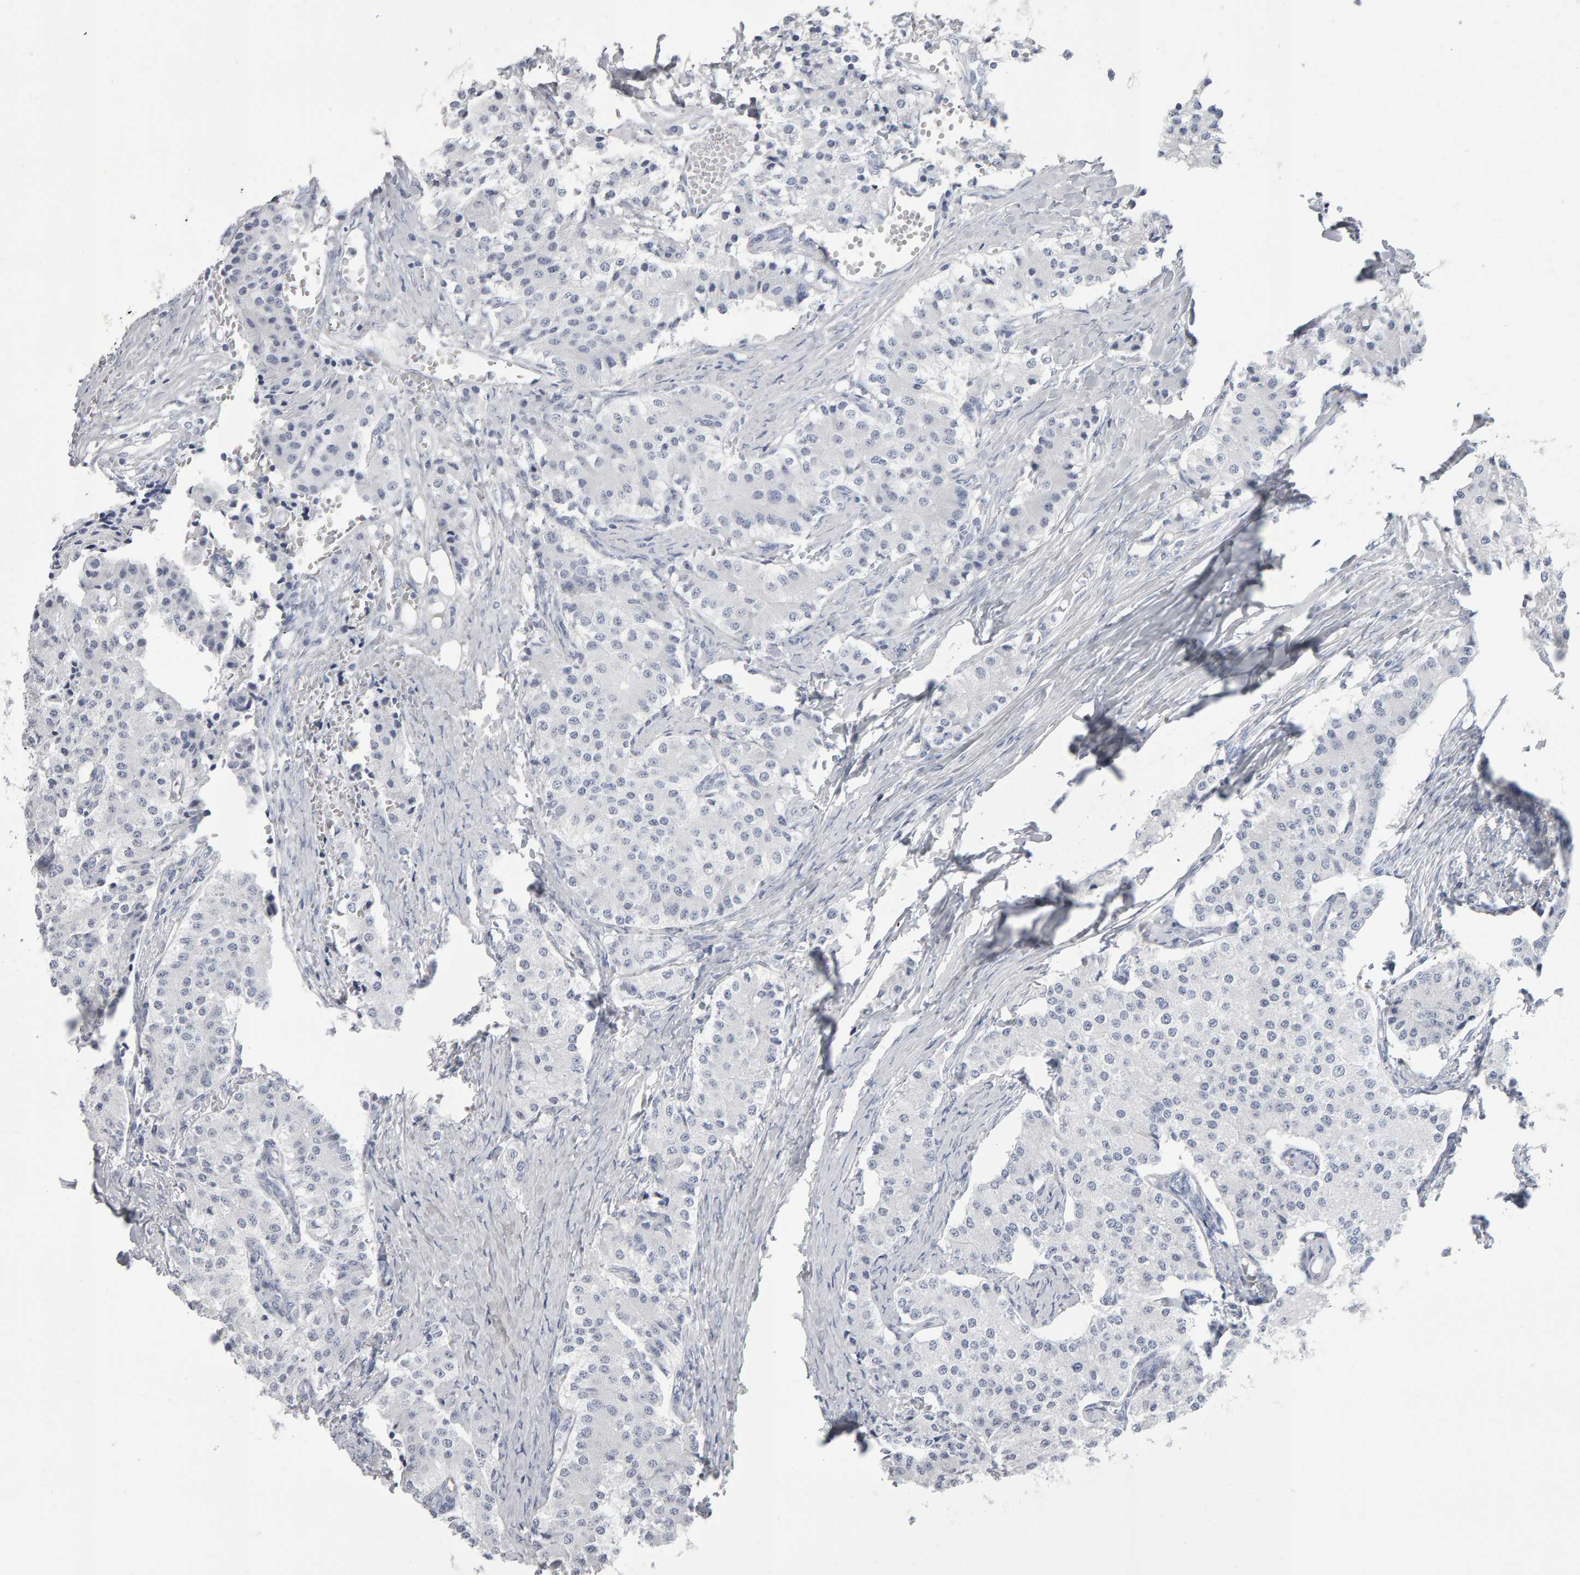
{"staining": {"intensity": "negative", "quantity": "none", "location": "none"}, "tissue": "carcinoid", "cell_type": "Tumor cells", "image_type": "cancer", "snomed": [{"axis": "morphology", "description": "Carcinoid, malignant, NOS"}, {"axis": "topography", "description": "Colon"}], "caption": "This is a photomicrograph of immunohistochemistry (IHC) staining of malignant carcinoid, which shows no expression in tumor cells.", "gene": "NCDN", "patient": {"sex": "female", "age": 52}}